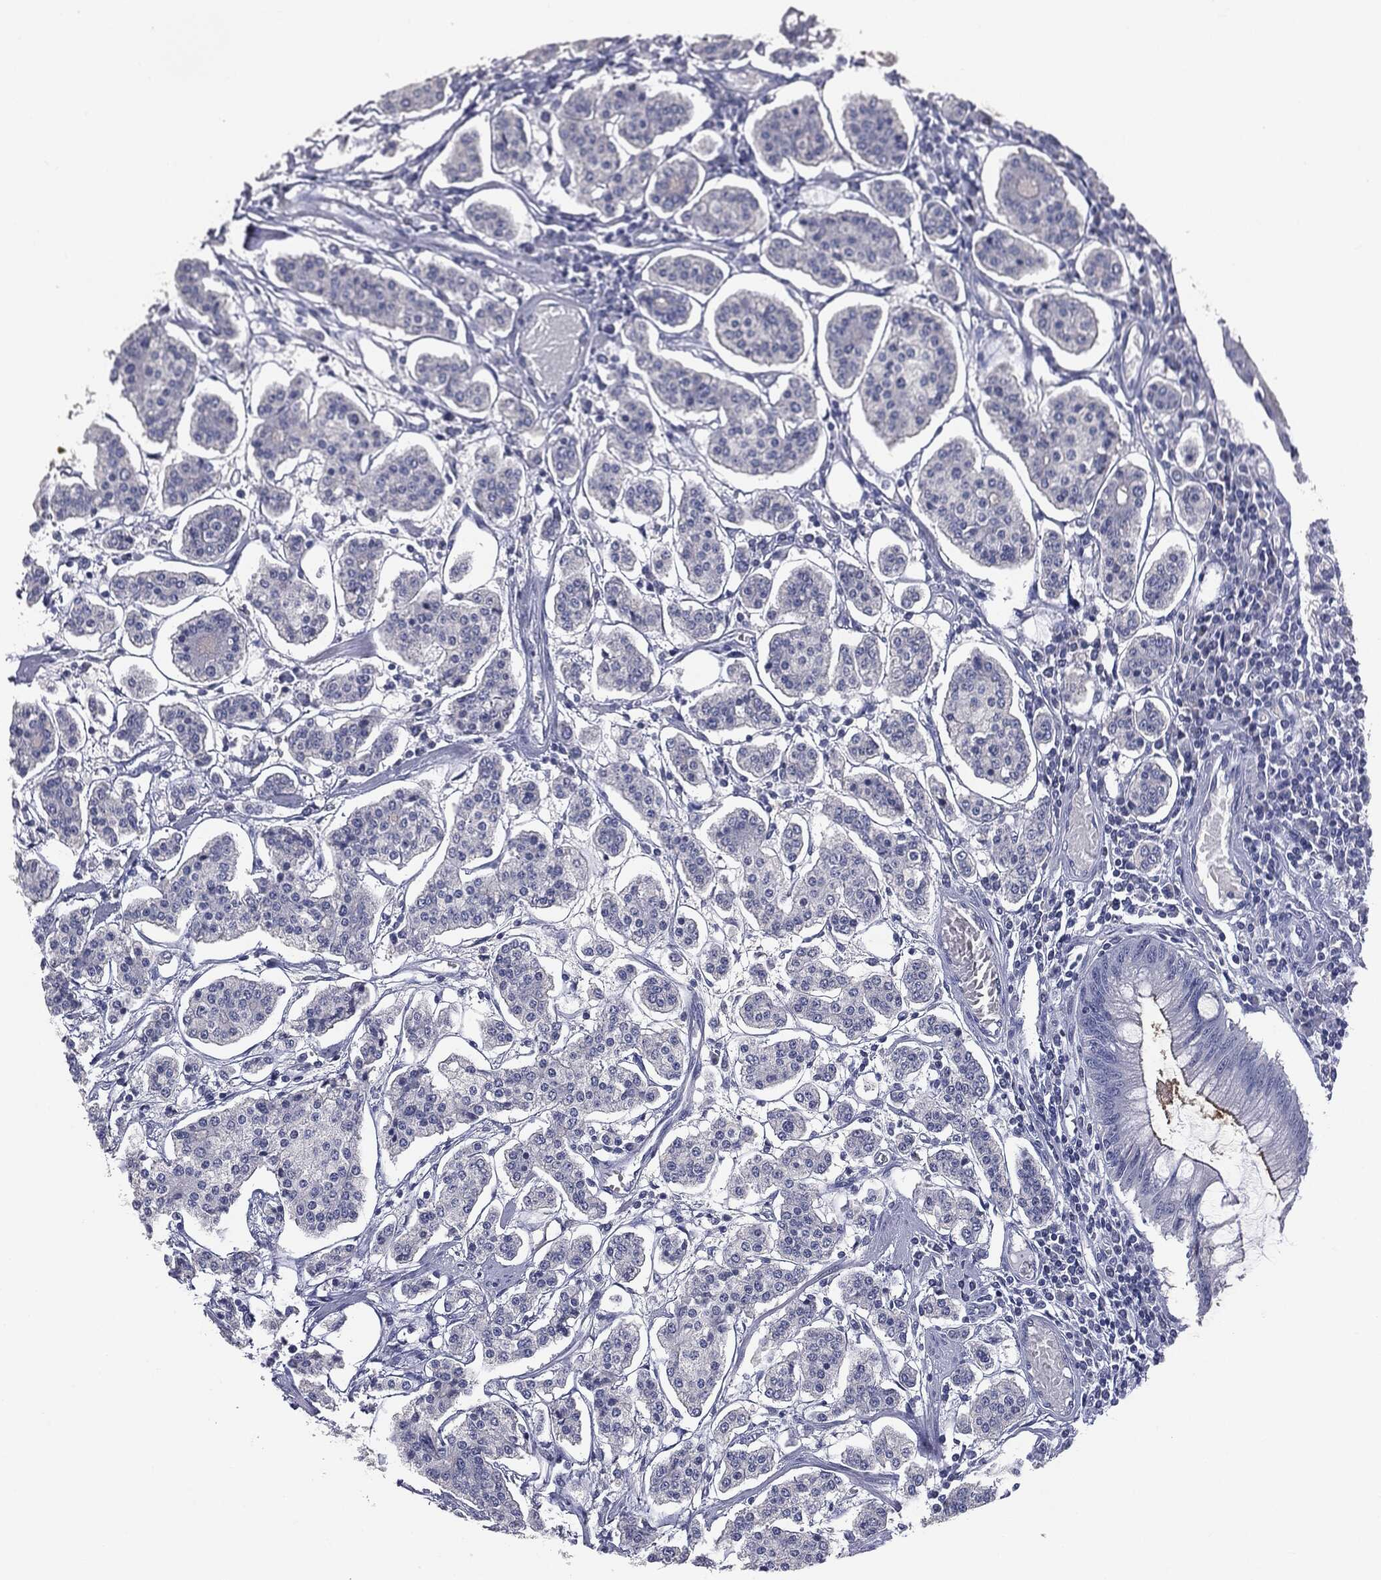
{"staining": {"intensity": "negative", "quantity": "none", "location": "none"}, "tissue": "carcinoid", "cell_type": "Tumor cells", "image_type": "cancer", "snomed": [{"axis": "morphology", "description": "Carcinoid, malignant, NOS"}, {"axis": "topography", "description": "Small intestine"}], "caption": "Tumor cells show no significant protein staining in carcinoid.", "gene": "MUC1", "patient": {"sex": "female", "age": 65}}